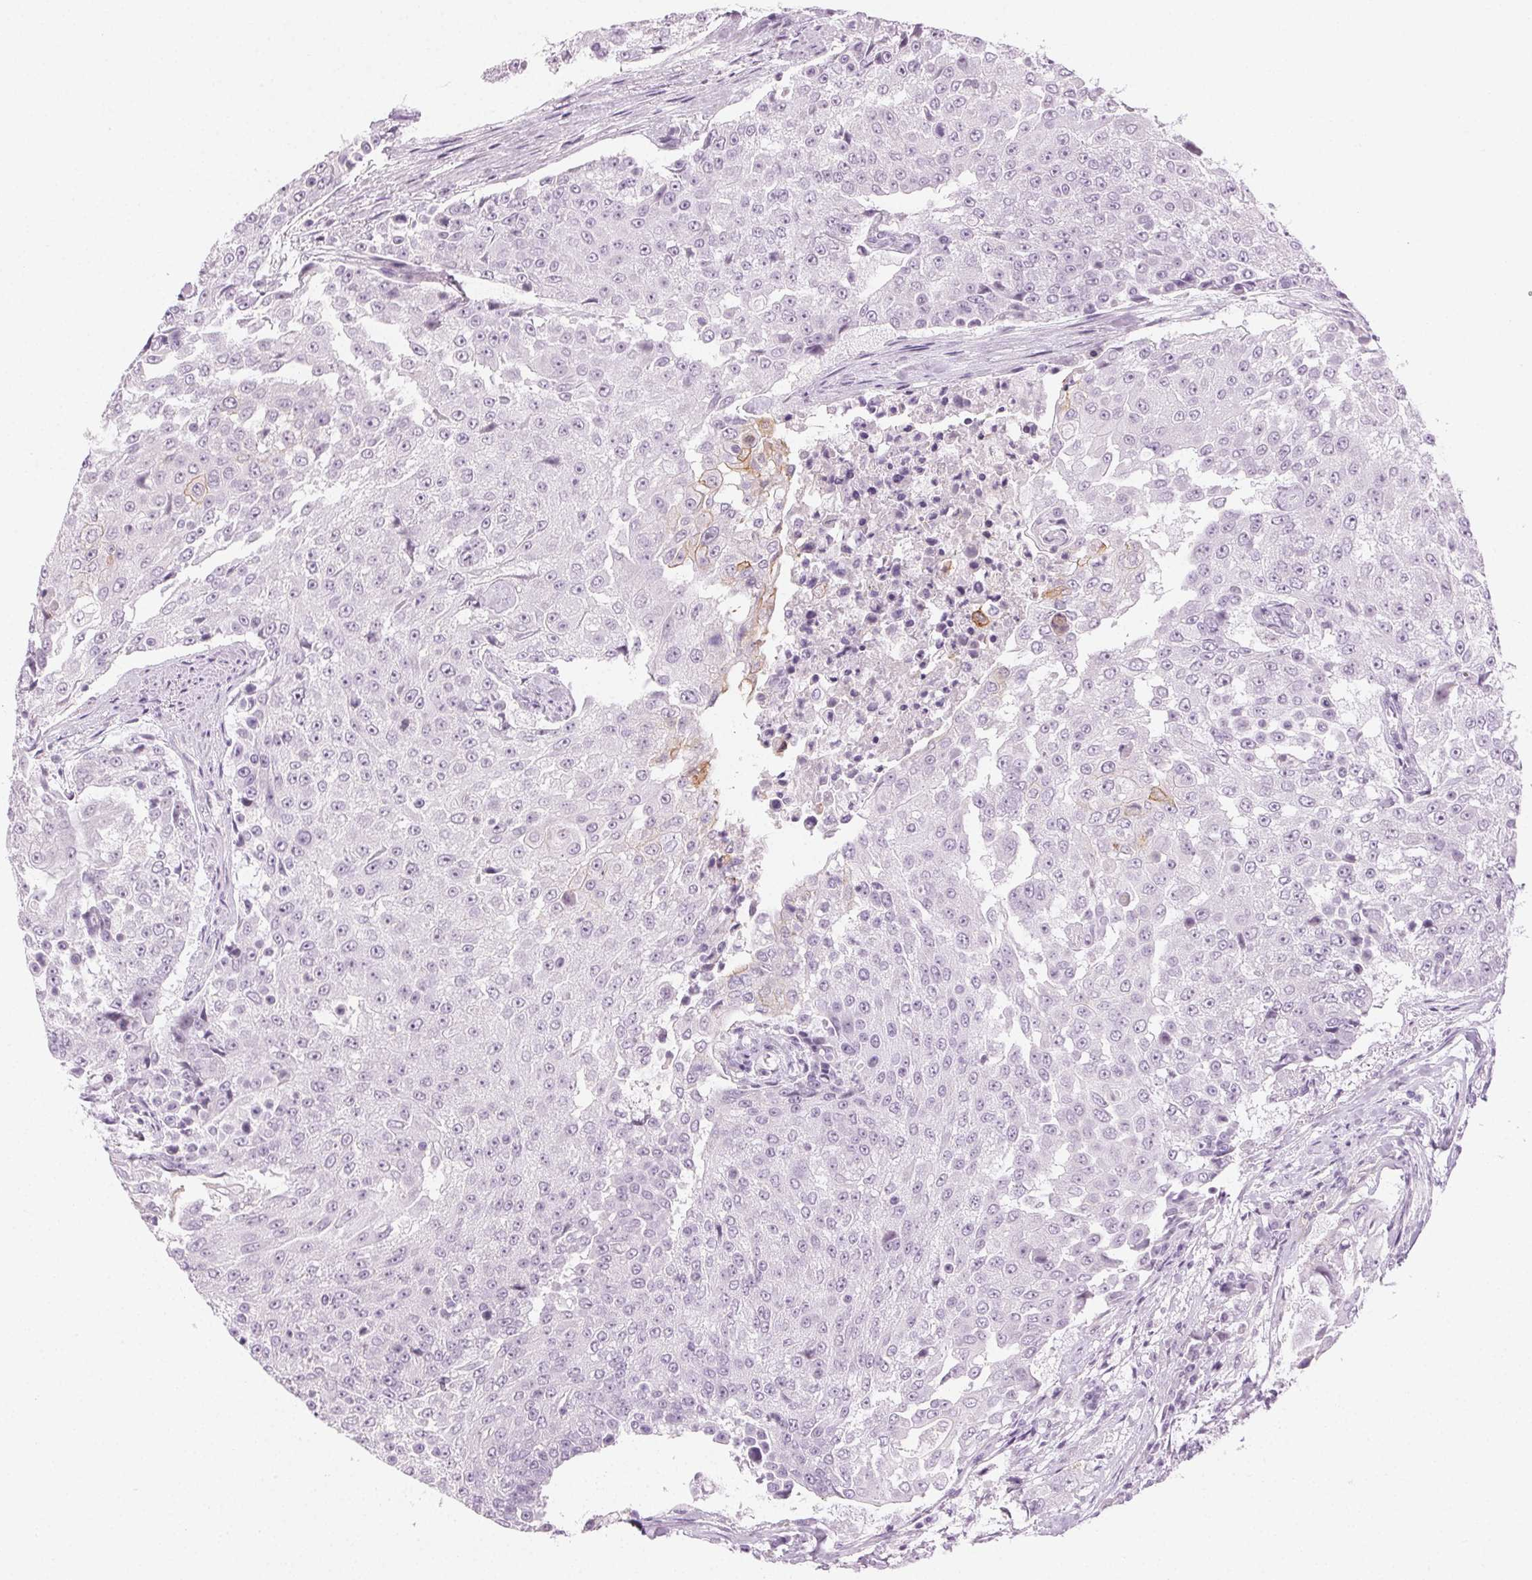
{"staining": {"intensity": "negative", "quantity": "none", "location": "none"}, "tissue": "urothelial cancer", "cell_type": "Tumor cells", "image_type": "cancer", "snomed": [{"axis": "morphology", "description": "Urothelial carcinoma, High grade"}, {"axis": "topography", "description": "Urinary bladder"}], "caption": "Immunohistochemistry of urothelial carcinoma (high-grade) displays no staining in tumor cells. The staining is performed using DAB brown chromogen with nuclei counter-stained in using hematoxylin.", "gene": "AIF1L", "patient": {"sex": "female", "age": 63}}